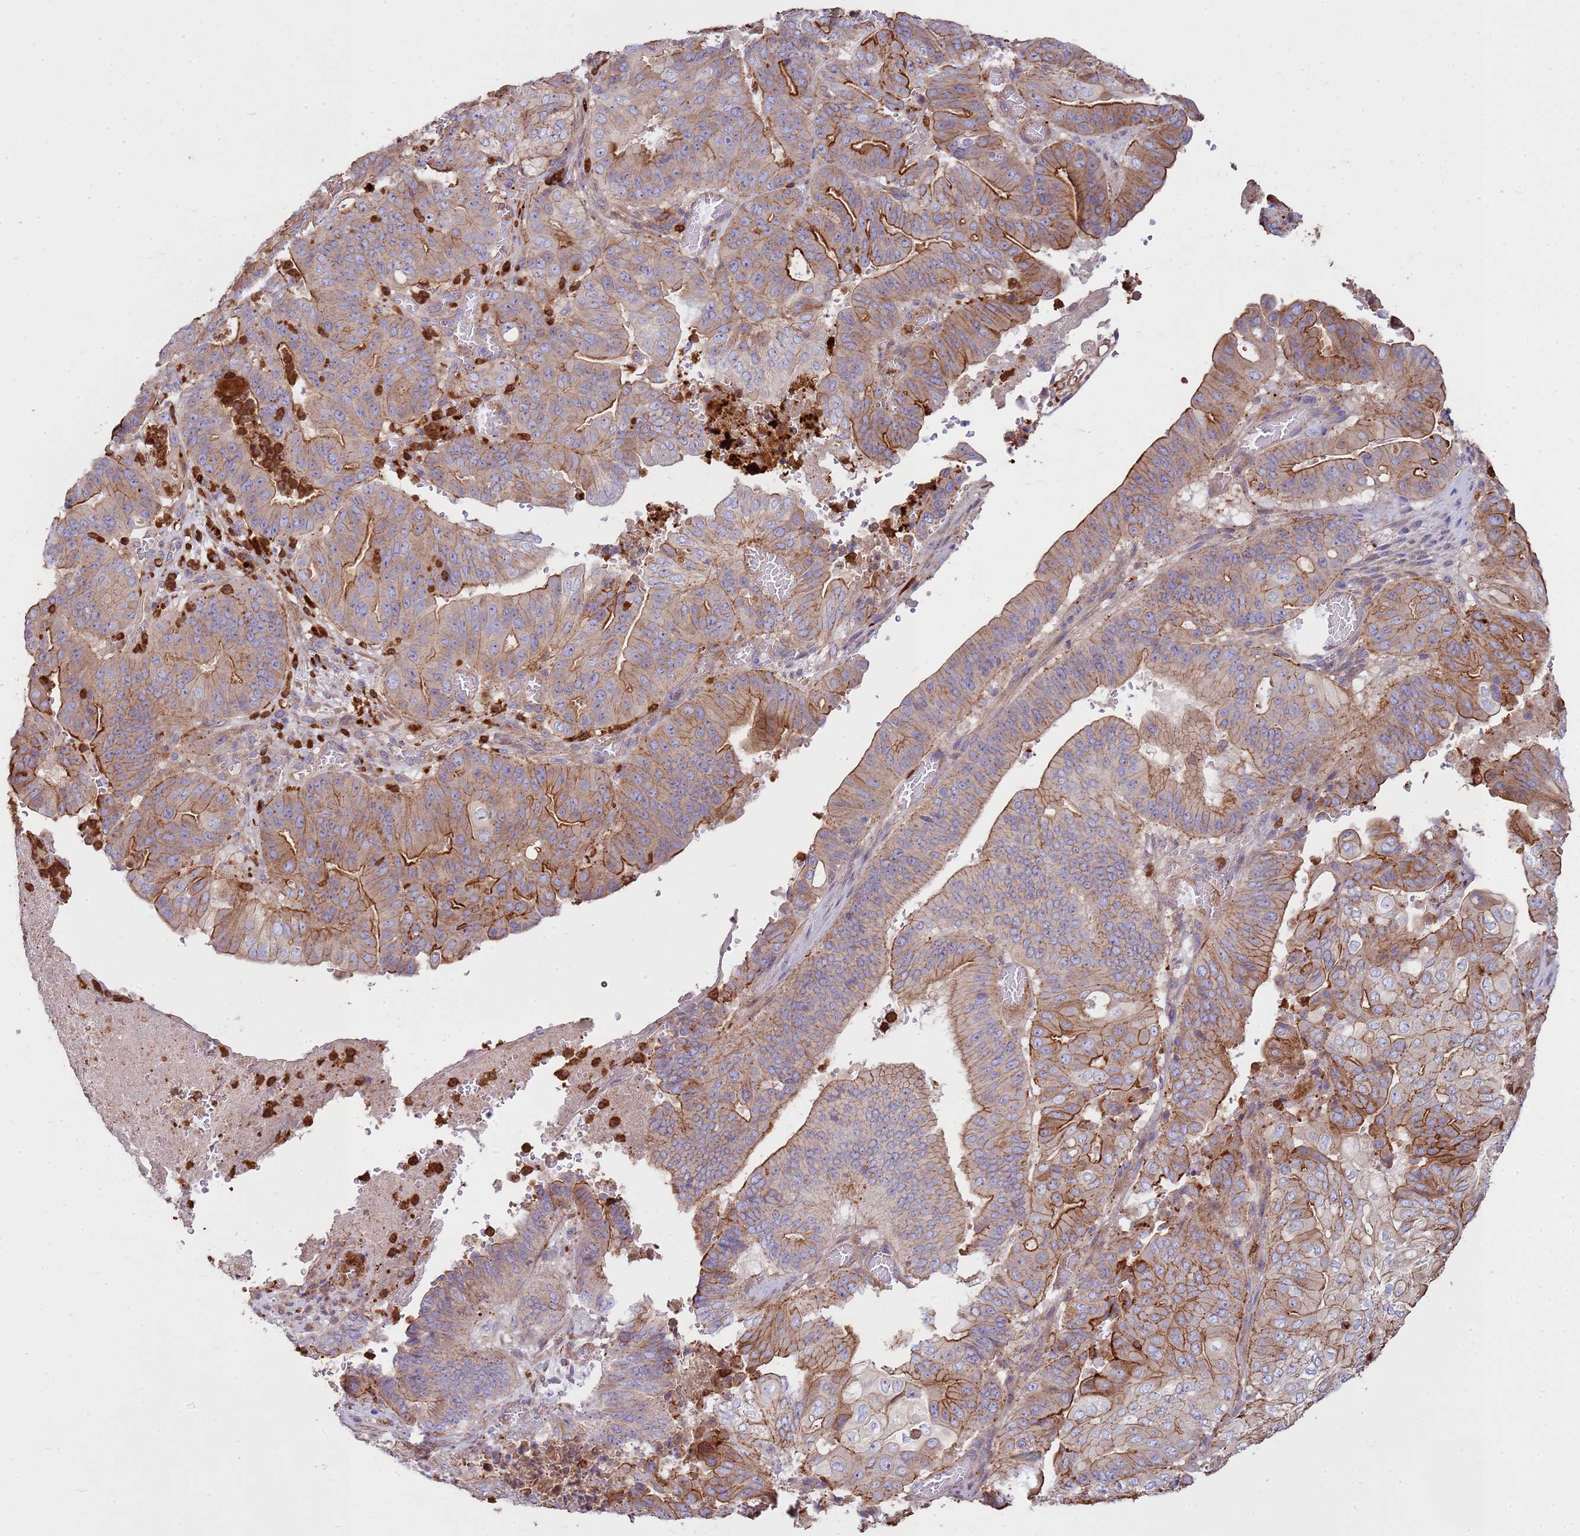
{"staining": {"intensity": "strong", "quantity": "<25%", "location": "cytoplasmic/membranous"}, "tissue": "pancreatic cancer", "cell_type": "Tumor cells", "image_type": "cancer", "snomed": [{"axis": "morphology", "description": "Adenocarcinoma, NOS"}, {"axis": "topography", "description": "Pancreas"}], "caption": "A histopathology image of human pancreatic adenocarcinoma stained for a protein exhibits strong cytoplasmic/membranous brown staining in tumor cells. The protein is shown in brown color, while the nuclei are stained blue.", "gene": "NDUFAF4", "patient": {"sex": "female", "age": 77}}